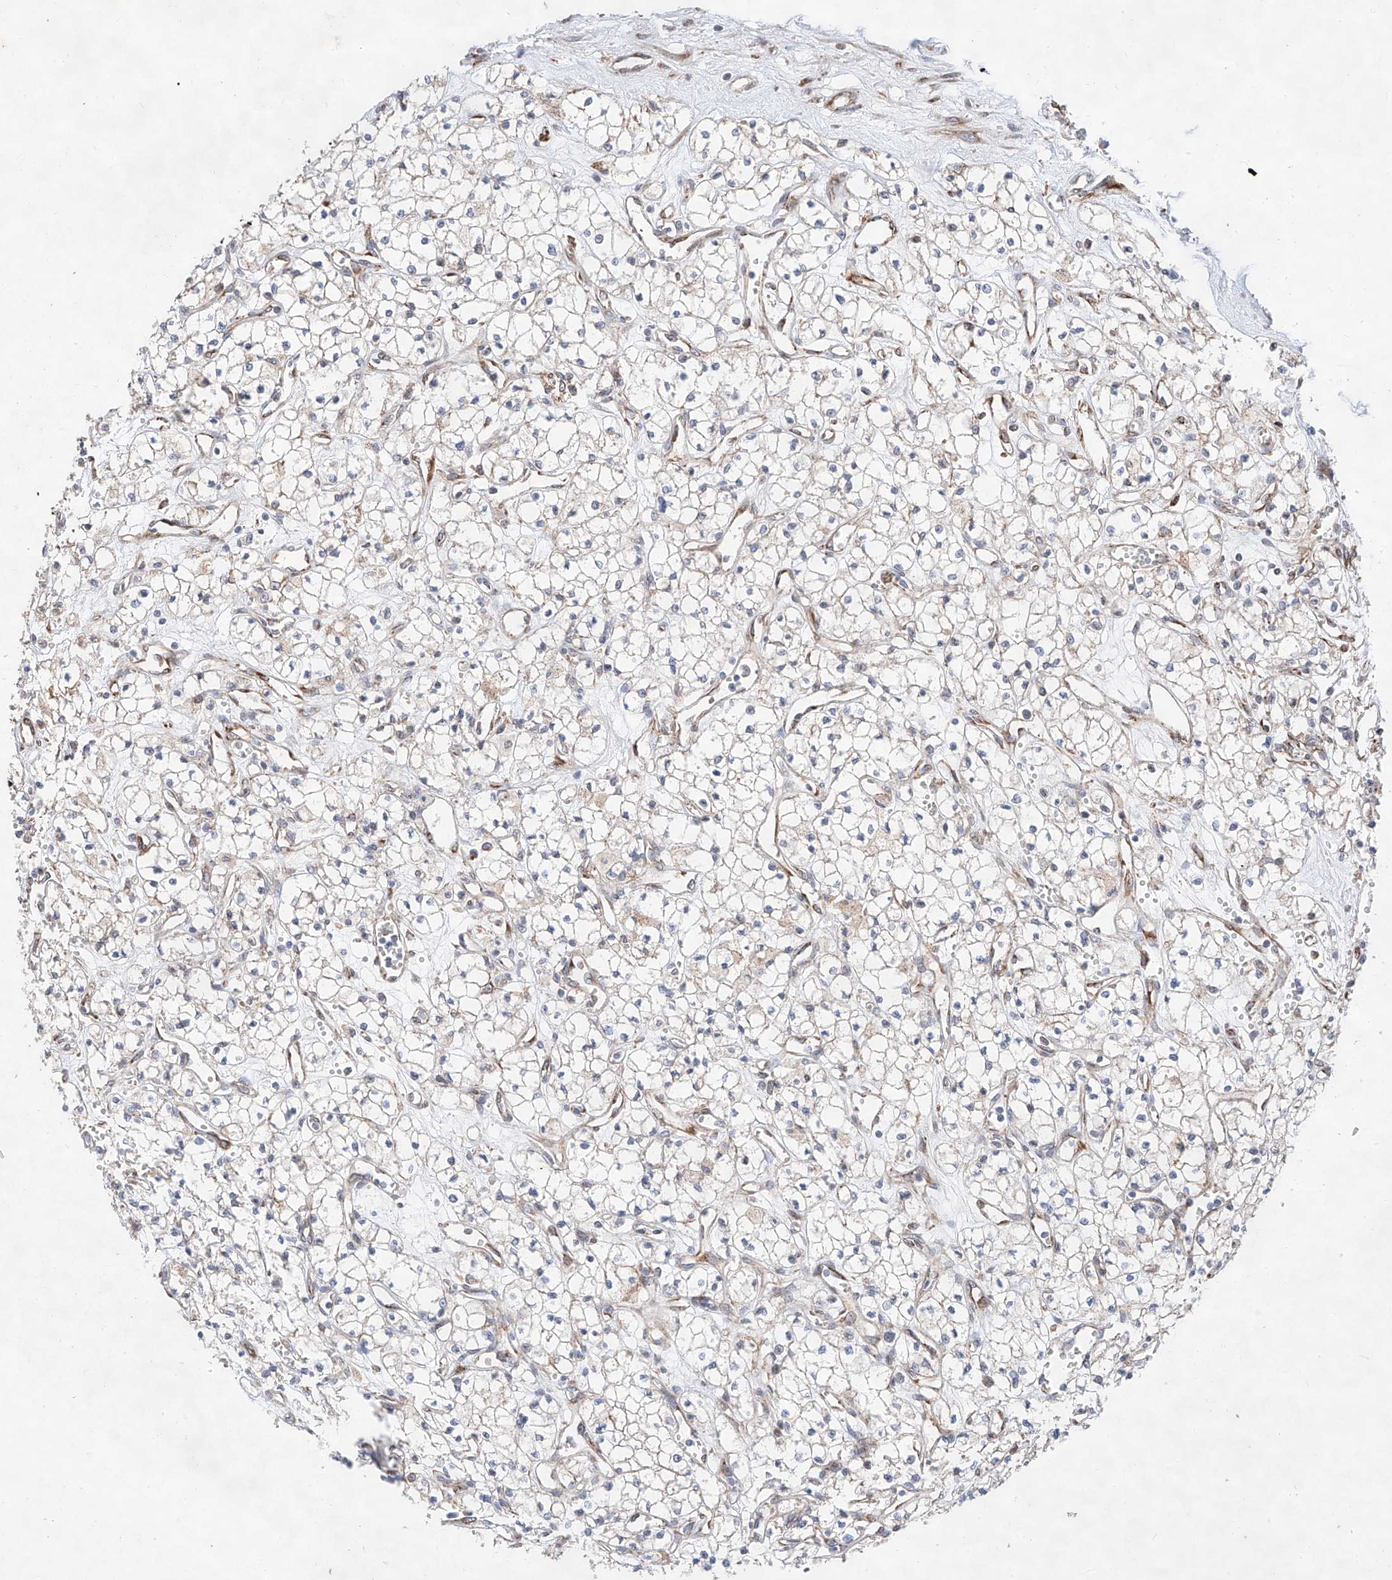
{"staining": {"intensity": "negative", "quantity": "none", "location": "none"}, "tissue": "renal cancer", "cell_type": "Tumor cells", "image_type": "cancer", "snomed": [{"axis": "morphology", "description": "Adenocarcinoma, NOS"}, {"axis": "topography", "description": "Kidney"}], "caption": "Protein analysis of renal cancer (adenocarcinoma) exhibits no significant expression in tumor cells.", "gene": "ATP9B", "patient": {"sex": "male", "age": 59}}